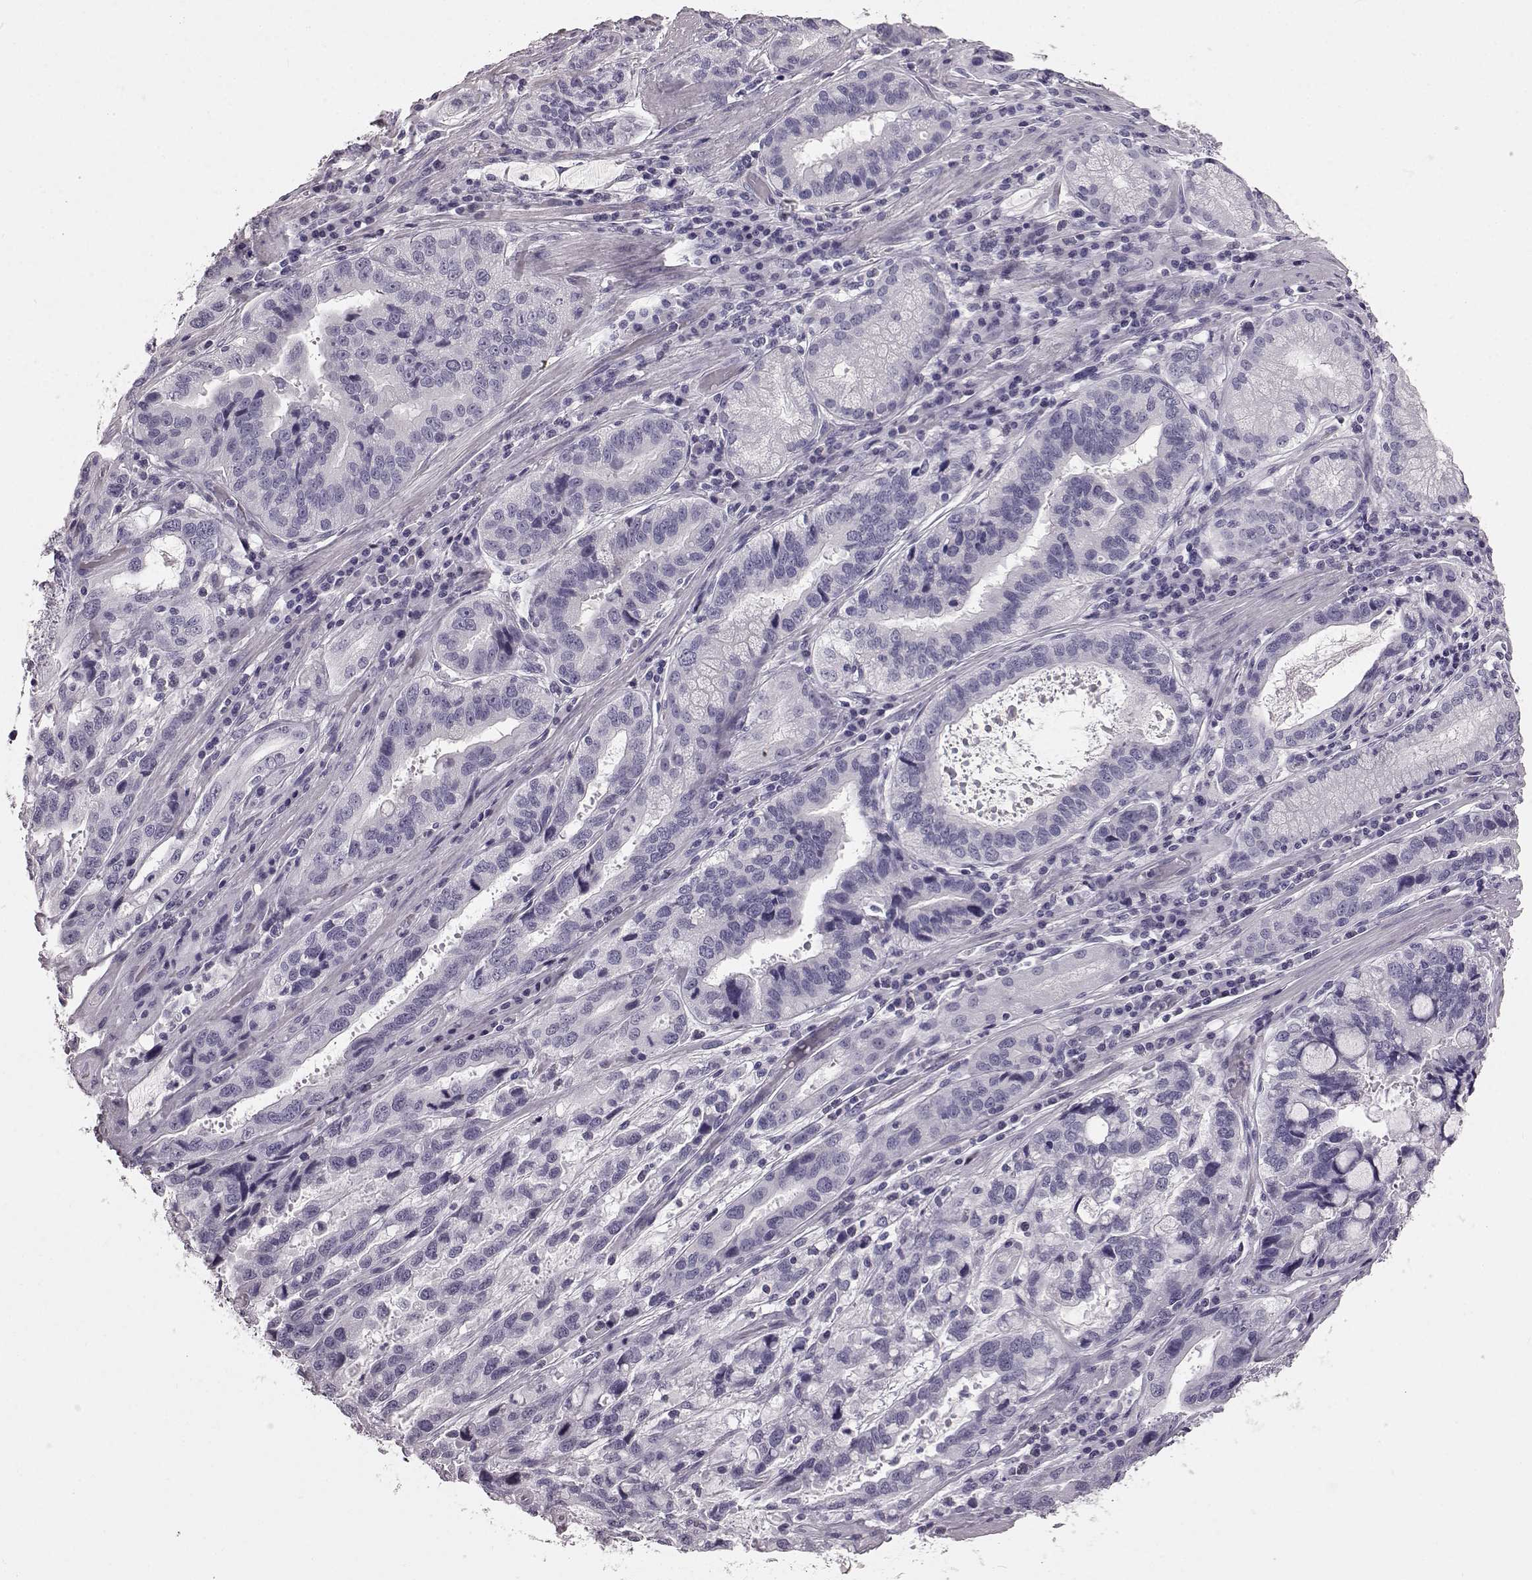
{"staining": {"intensity": "negative", "quantity": "none", "location": "none"}, "tissue": "stomach cancer", "cell_type": "Tumor cells", "image_type": "cancer", "snomed": [{"axis": "morphology", "description": "Adenocarcinoma, NOS"}, {"axis": "topography", "description": "Stomach, lower"}], "caption": "Tumor cells are negative for protein expression in human stomach cancer (adenocarcinoma). (DAB immunohistochemistry (IHC) with hematoxylin counter stain).", "gene": "TCHHL1", "patient": {"sex": "female", "age": 76}}